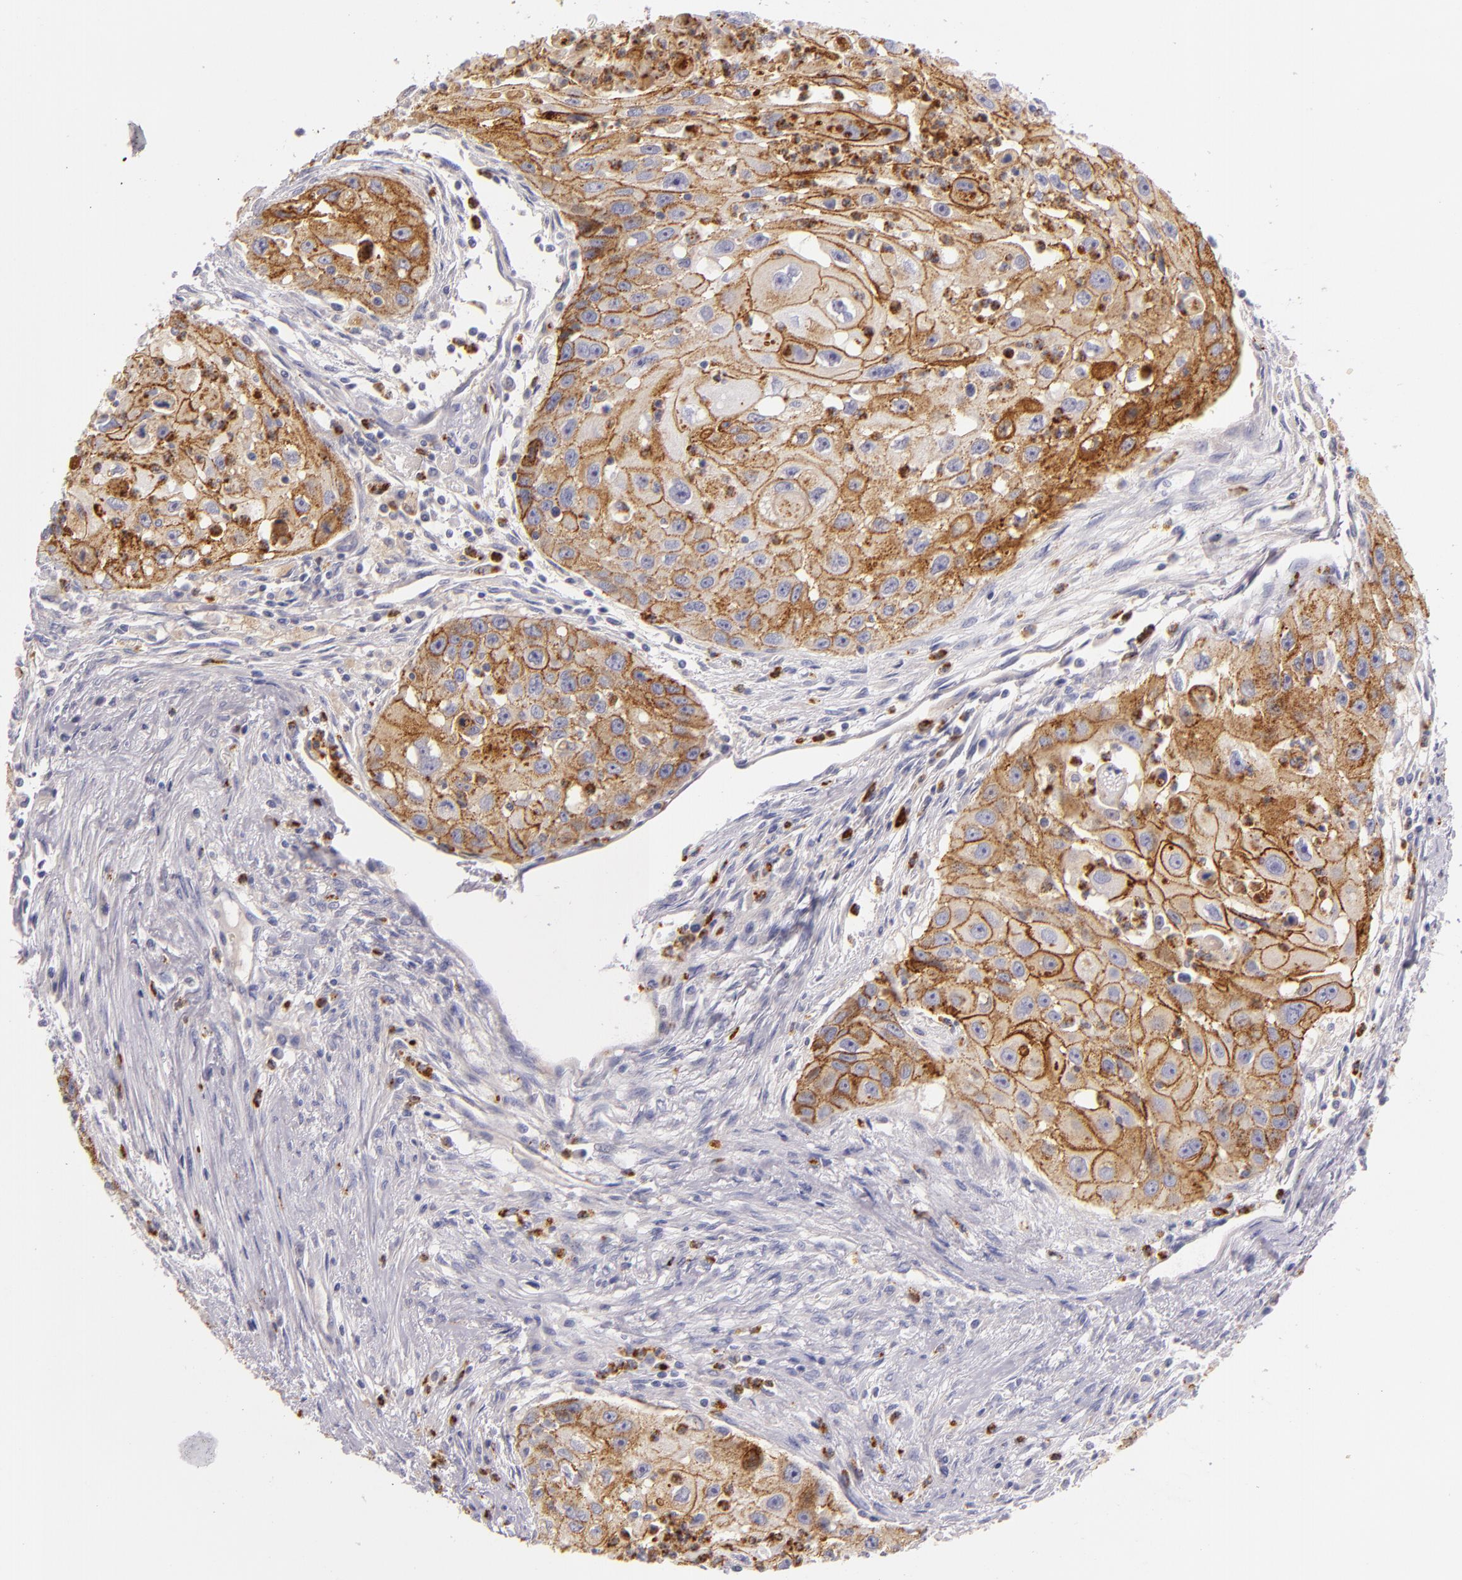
{"staining": {"intensity": "strong", "quantity": ">75%", "location": "cytoplasmic/membranous"}, "tissue": "head and neck cancer", "cell_type": "Tumor cells", "image_type": "cancer", "snomed": [{"axis": "morphology", "description": "Squamous cell carcinoma, NOS"}, {"axis": "topography", "description": "Head-Neck"}], "caption": "A brown stain shows strong cytoplasmic/membranous expression of a protein in human squamous cell carcinoma (head and neck) tumor cells. (DAB (3,3'-diaminobenzidine) IHC with brightfield microscopy, high magnification).", "gene": "CDH3", "patient": {"sex": "male", "age": 64}}